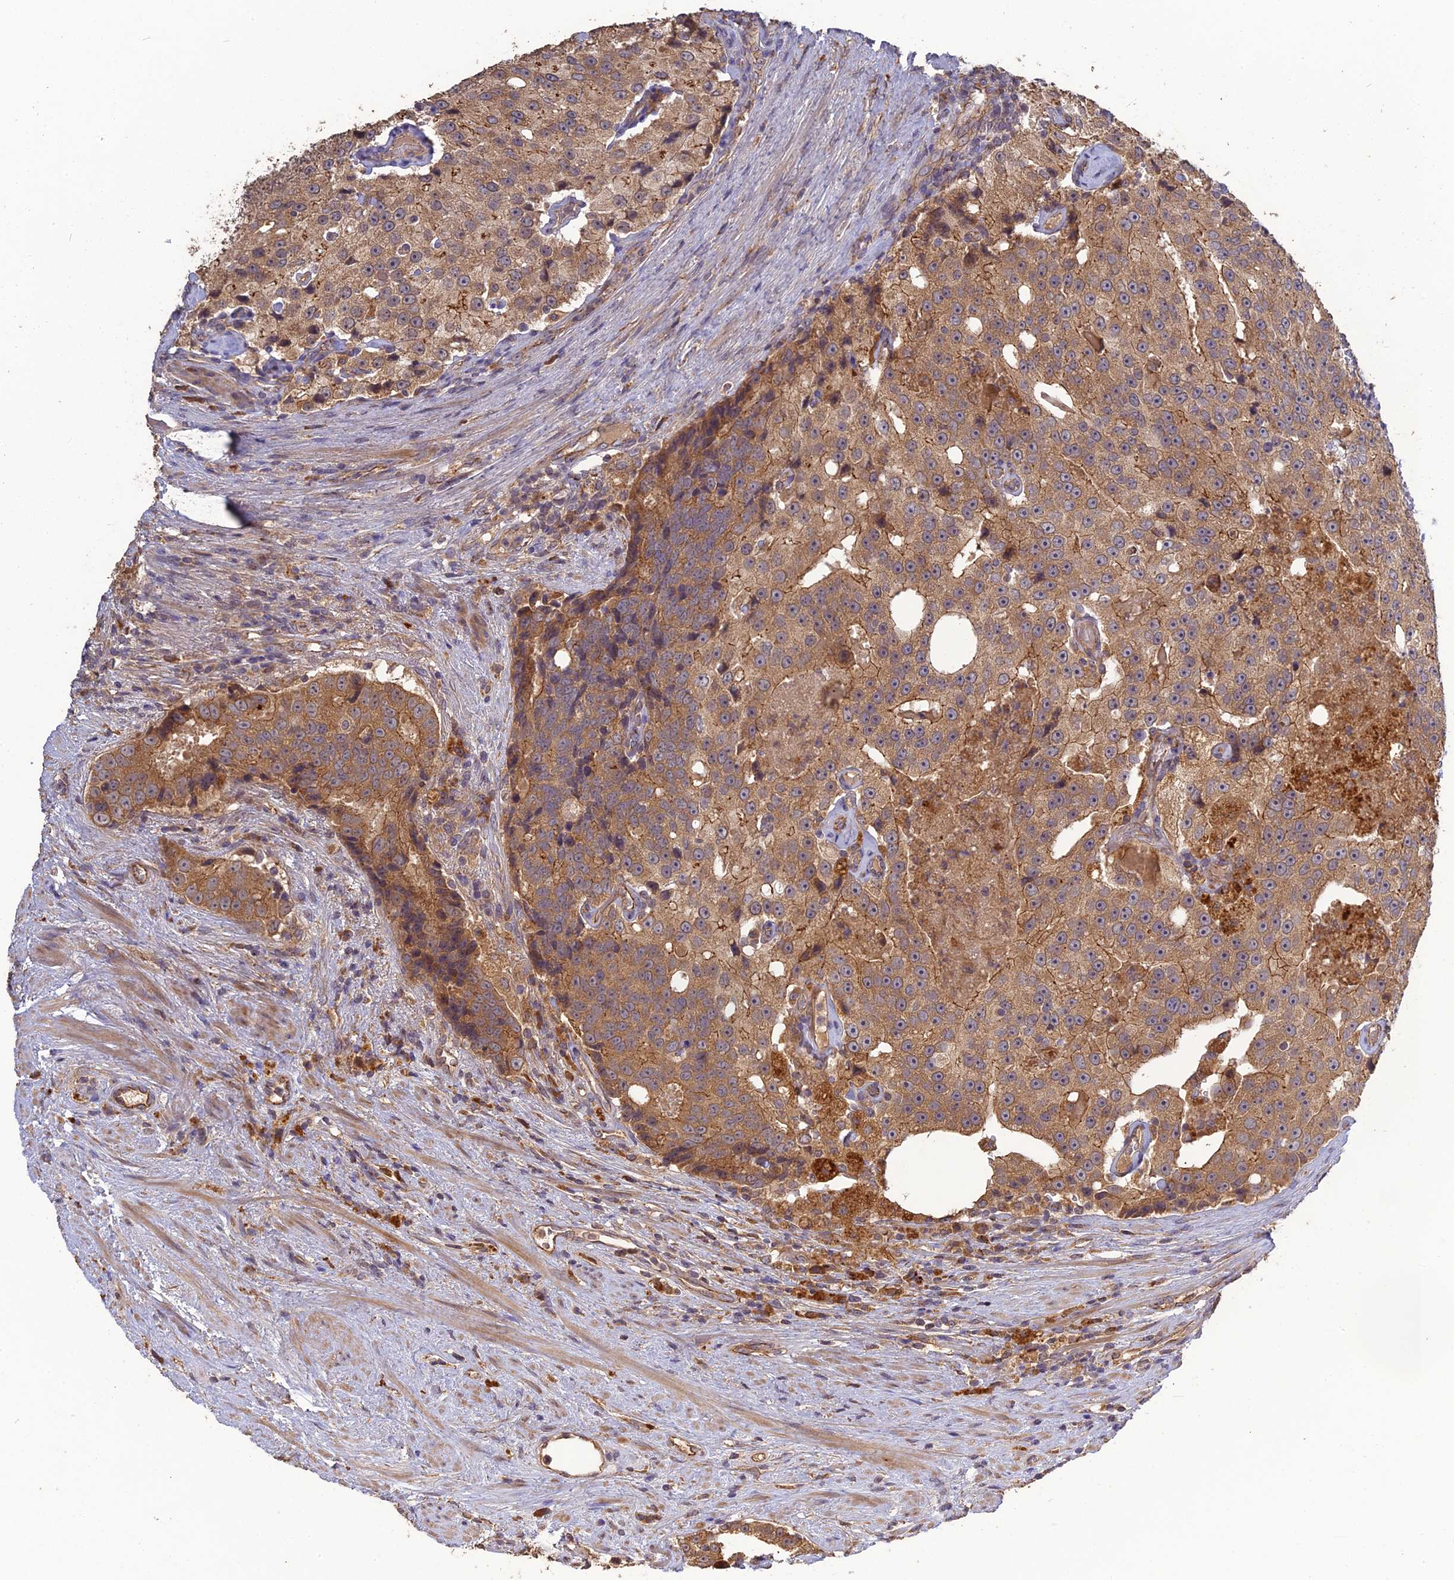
{"staining": {"intensity": "moderate", "quantity": ">75%", "location": "cytoplasmic/membranous"}, "tissue": "prostate cancer", "cell_type": "Tumor cells", "image_type": "cancer", "snomed": [{"axis": "morphology", "description": "Adenocarcinoma, High grade"}, {"axis": "topography", "description": "Prostate"}], "caption": "A medium amount of moderate cytoplasmic/membranous expression is present in approximately >75% of tumor cells in prostate cancer tissue.", "gene": "ARHGAP40", "patient": {"sex": "male", "age": 70}}